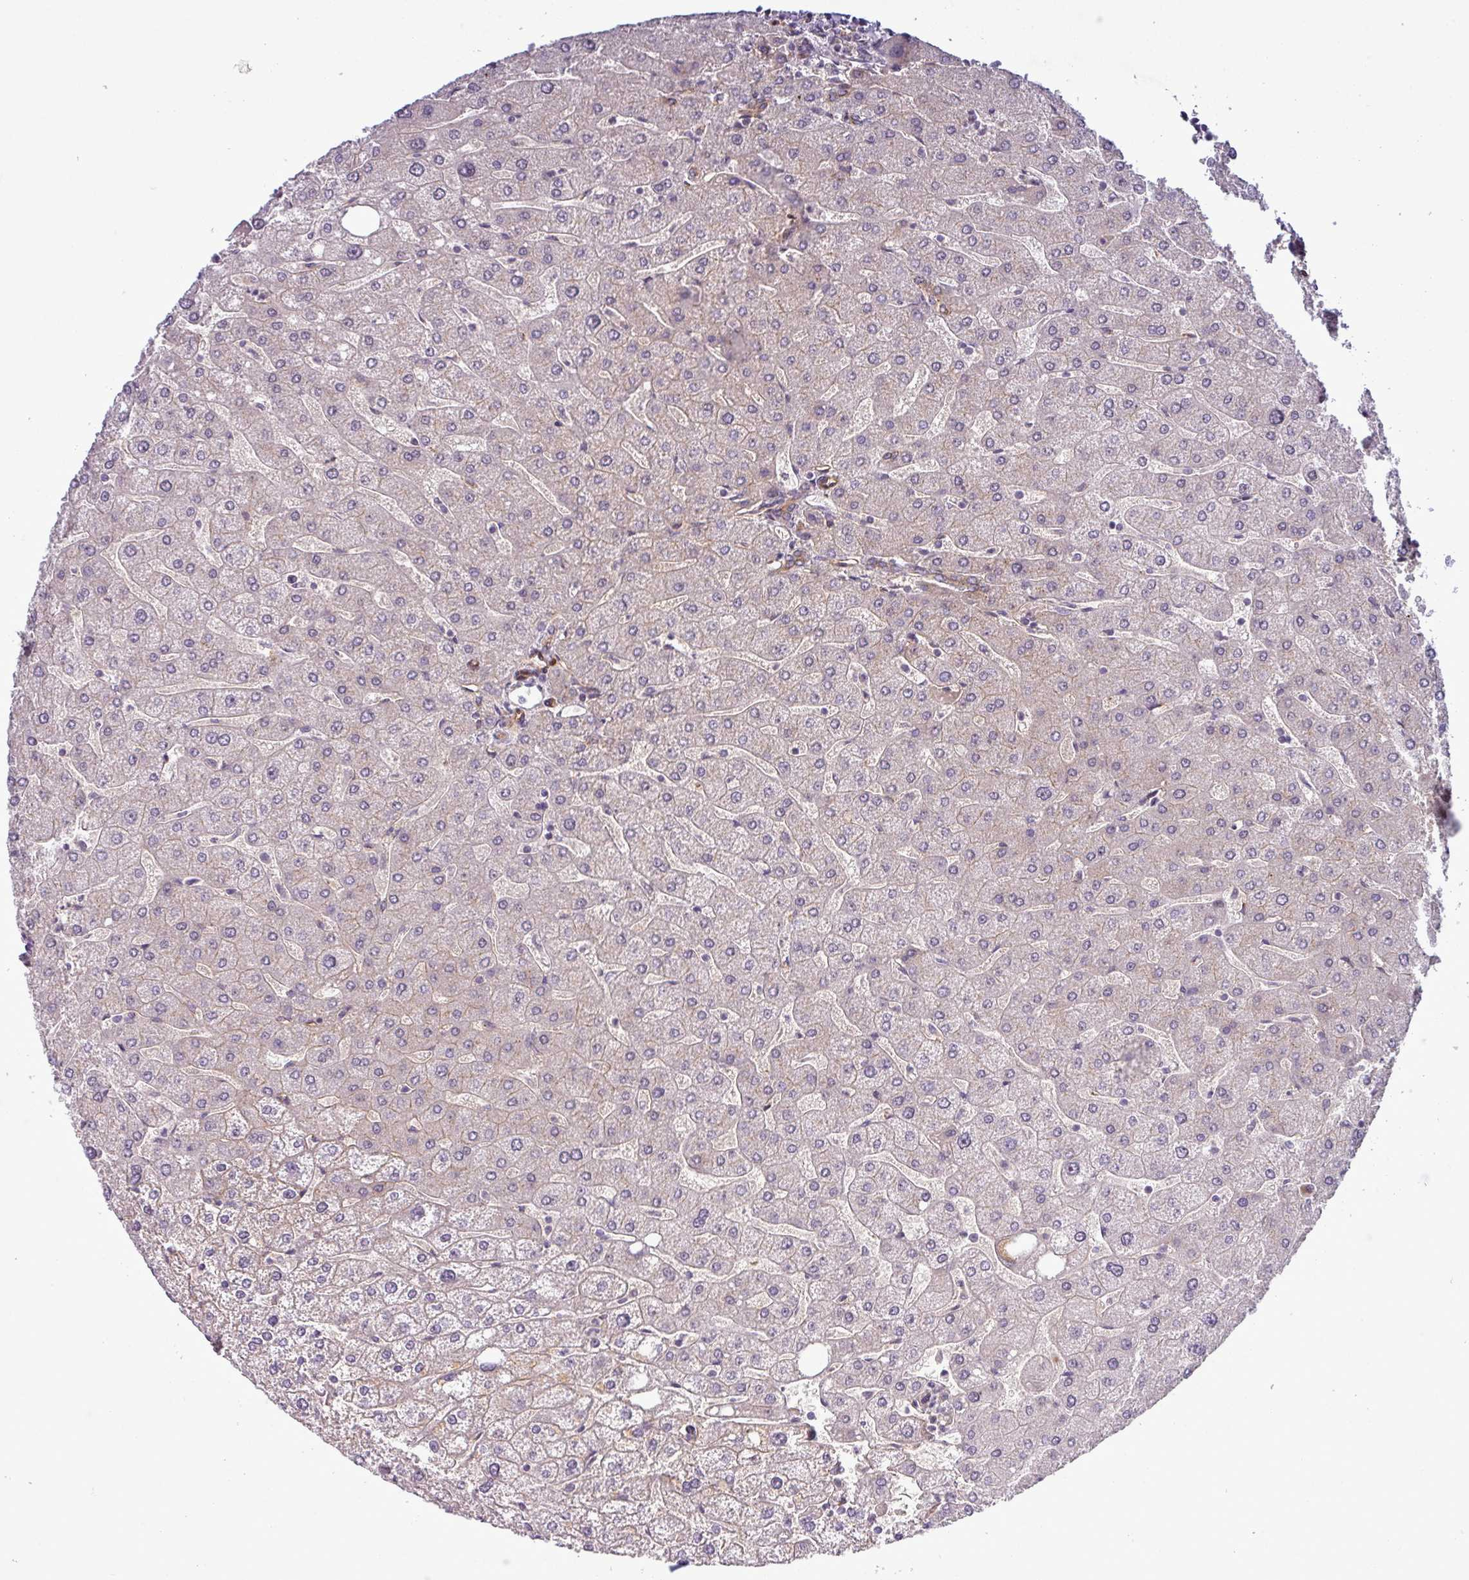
{"staining": {"intensity": "moderate", "quantity": ">75%", "location": "cytoplasmic/membranous"}, "tissue": "liver", "cell_type": "Cholangiocytes", "image_type": "normal", "snomed": [{"axis": "morphology", "description": "Normal tissue, NOS"}, {"axis": "topography", "description": "Liver"}], "caption": "High-magnification brightfield microscopy of normal liver stained with DAB (brown) and counterstained with hematoxylin (blue). cholangiocytes exhibit moderate cytoplasmic/membranous expression is identified in approximately>75% of cells.", "gene": "PCDH1", "patient": {"sex": "male", "age": 67}}